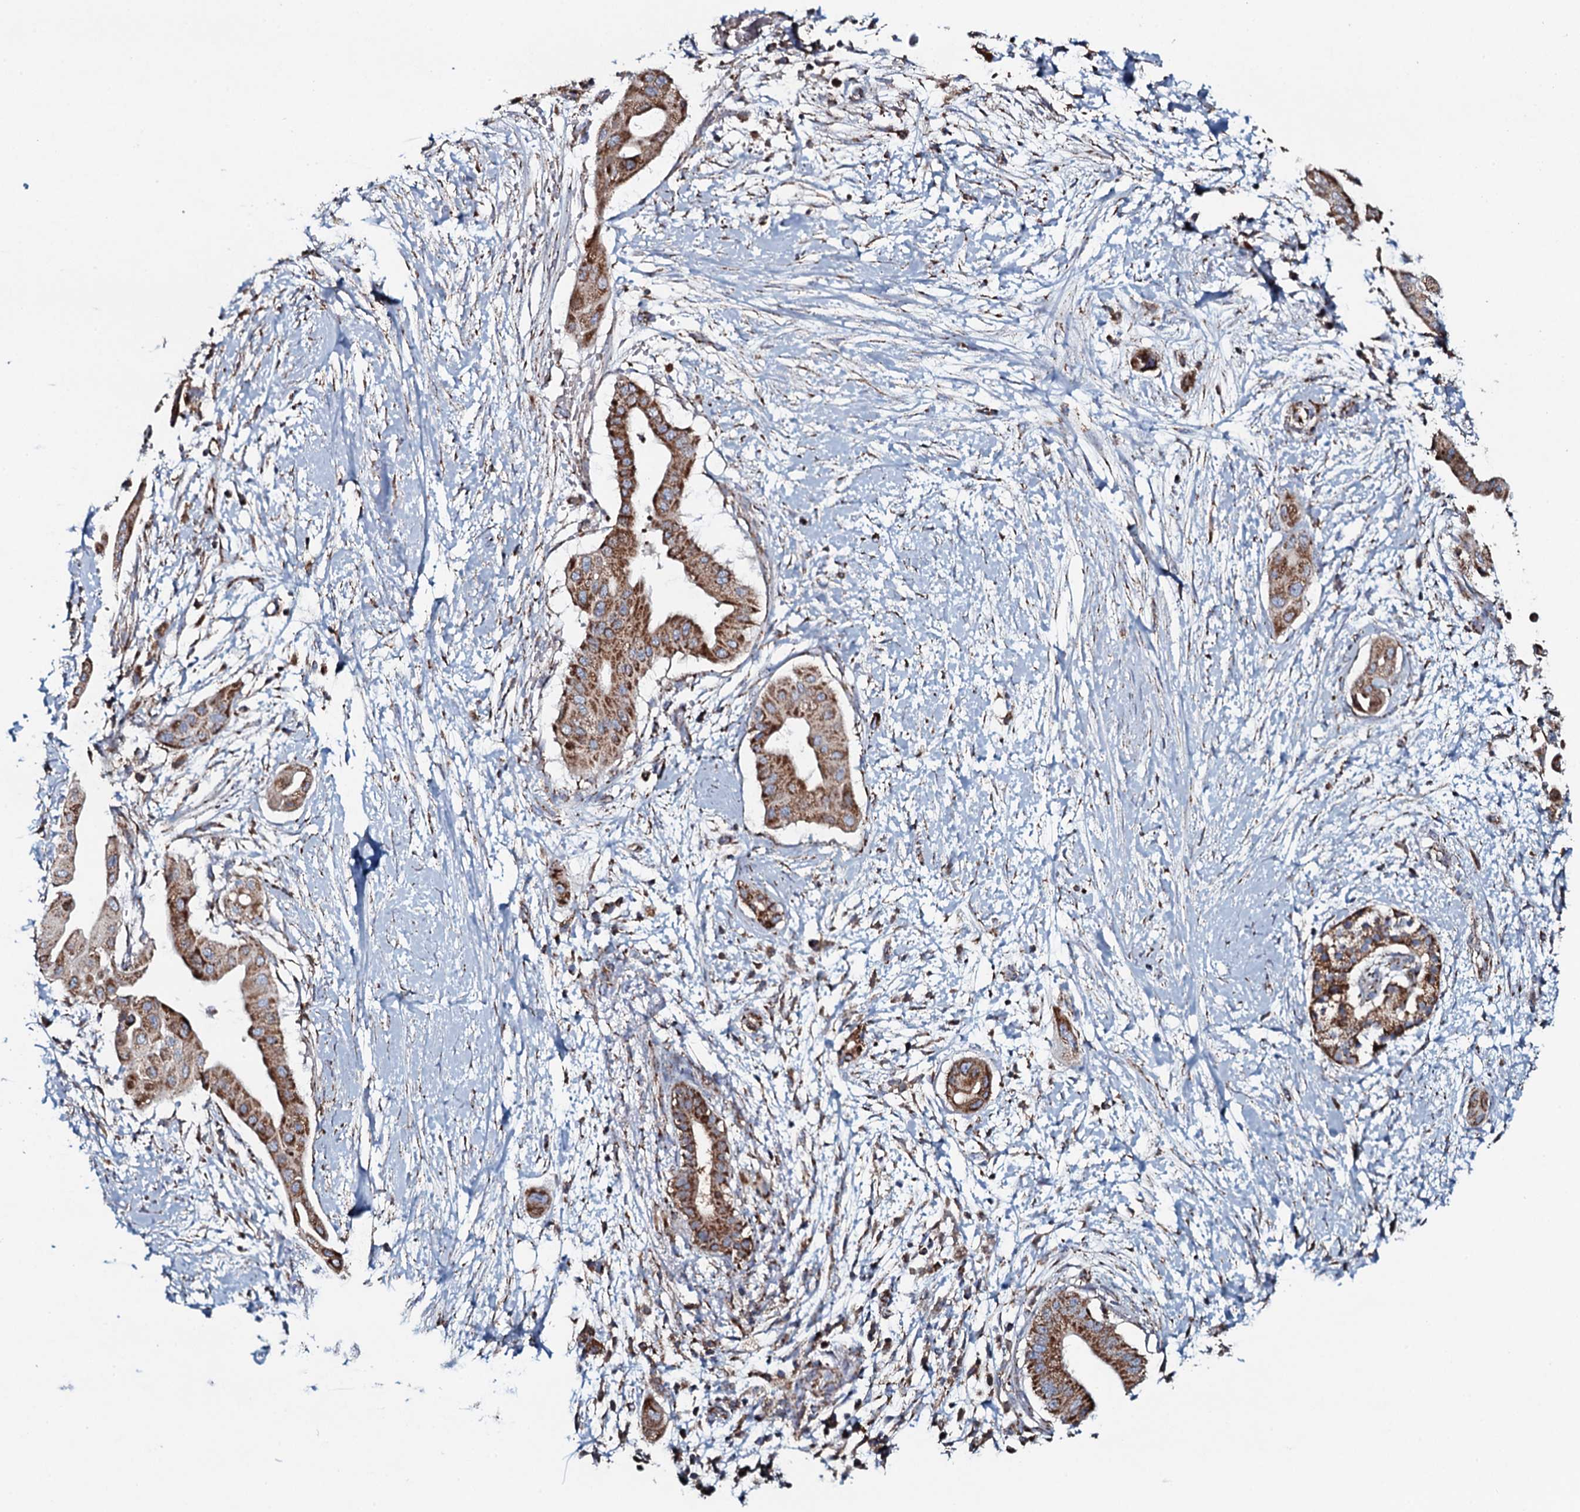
{"staining": {"intensity": "moderate", "quantity": ">75%", "location": "cytoplasmic/membranous"}, "tissue": "pancreatic cancer", "cell_type": "Tumor cells", "image_type": "cancer", "snomed": [{"axis": "morphology", "description": "Adenocarcinoma, NOS"}, {"axis": "topography", "description": "Pancreas"}], "caption": "A brown stain highlights moderate cytoplasmic/membranous expression of a protein in human pancreatic adenocarcinoma tumor cells. The staining is performed using DAB (3,3'-diaminobenzidine) brown chromogen to label protein expression. The nuclei are counter-stained blue using hematoxylin.", "gene": "EVC2", "patient": {"sex": "male", "age": 68}}